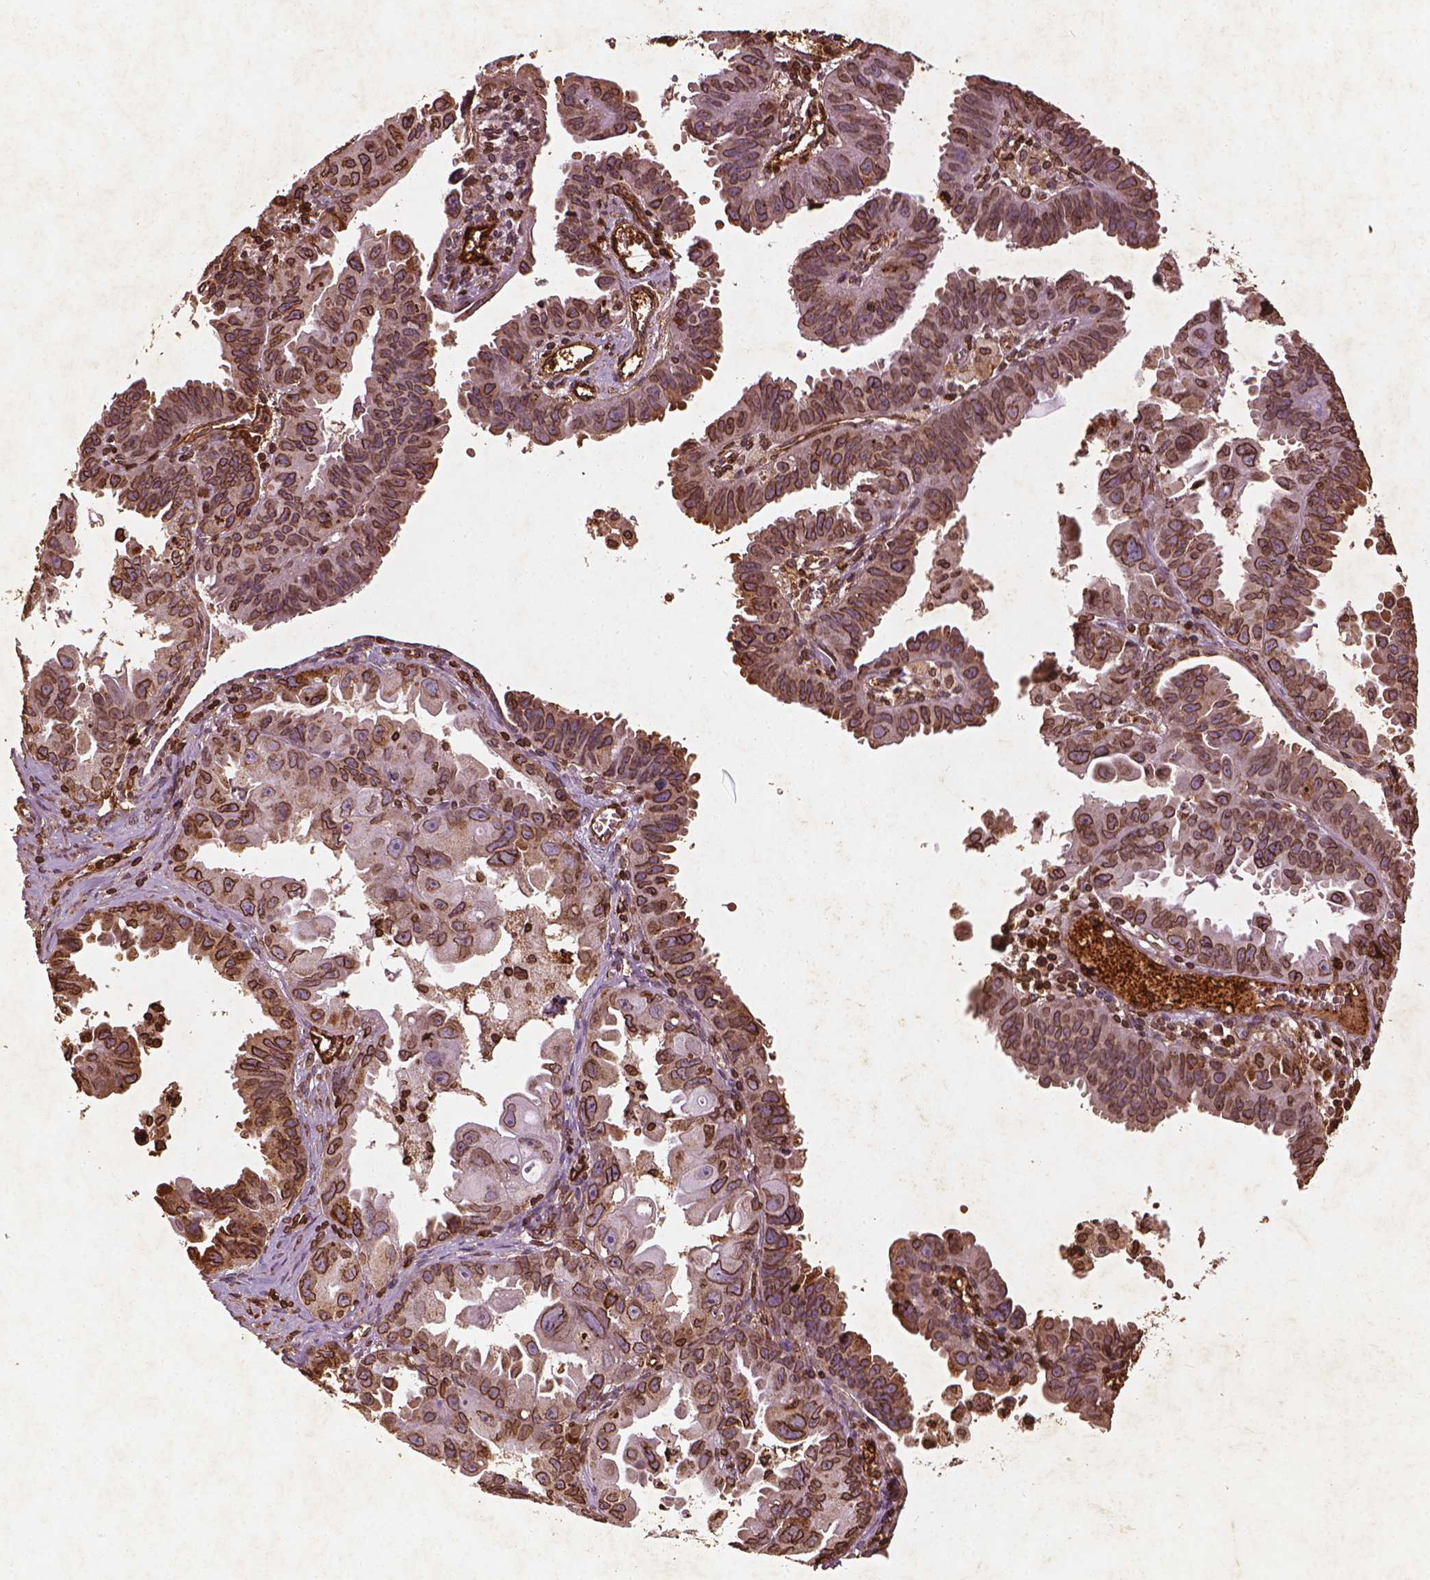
{"staining": {"intensity": "strong", "quantity": ">75%", "location": "cytoplasmic/membranous,nuclear"}, "tissue": "ovarian cancer", "cell_type": "Tumor cells", "image_type": "cancer", "snomed": [{"axis": "morphology", "description": "Carcinoma, endometroid"}, {"axis": "topography", "description": "Ovary"}], "caption": "There is high levels of strong cytoplasmic/membranous and nuclear staining in tumor cells of ovarian cancer, as demonstrated by immunohistochemical staining (brown color).", "gene": "LMNB1", "patient": {"sex": "female", "age": 85}}